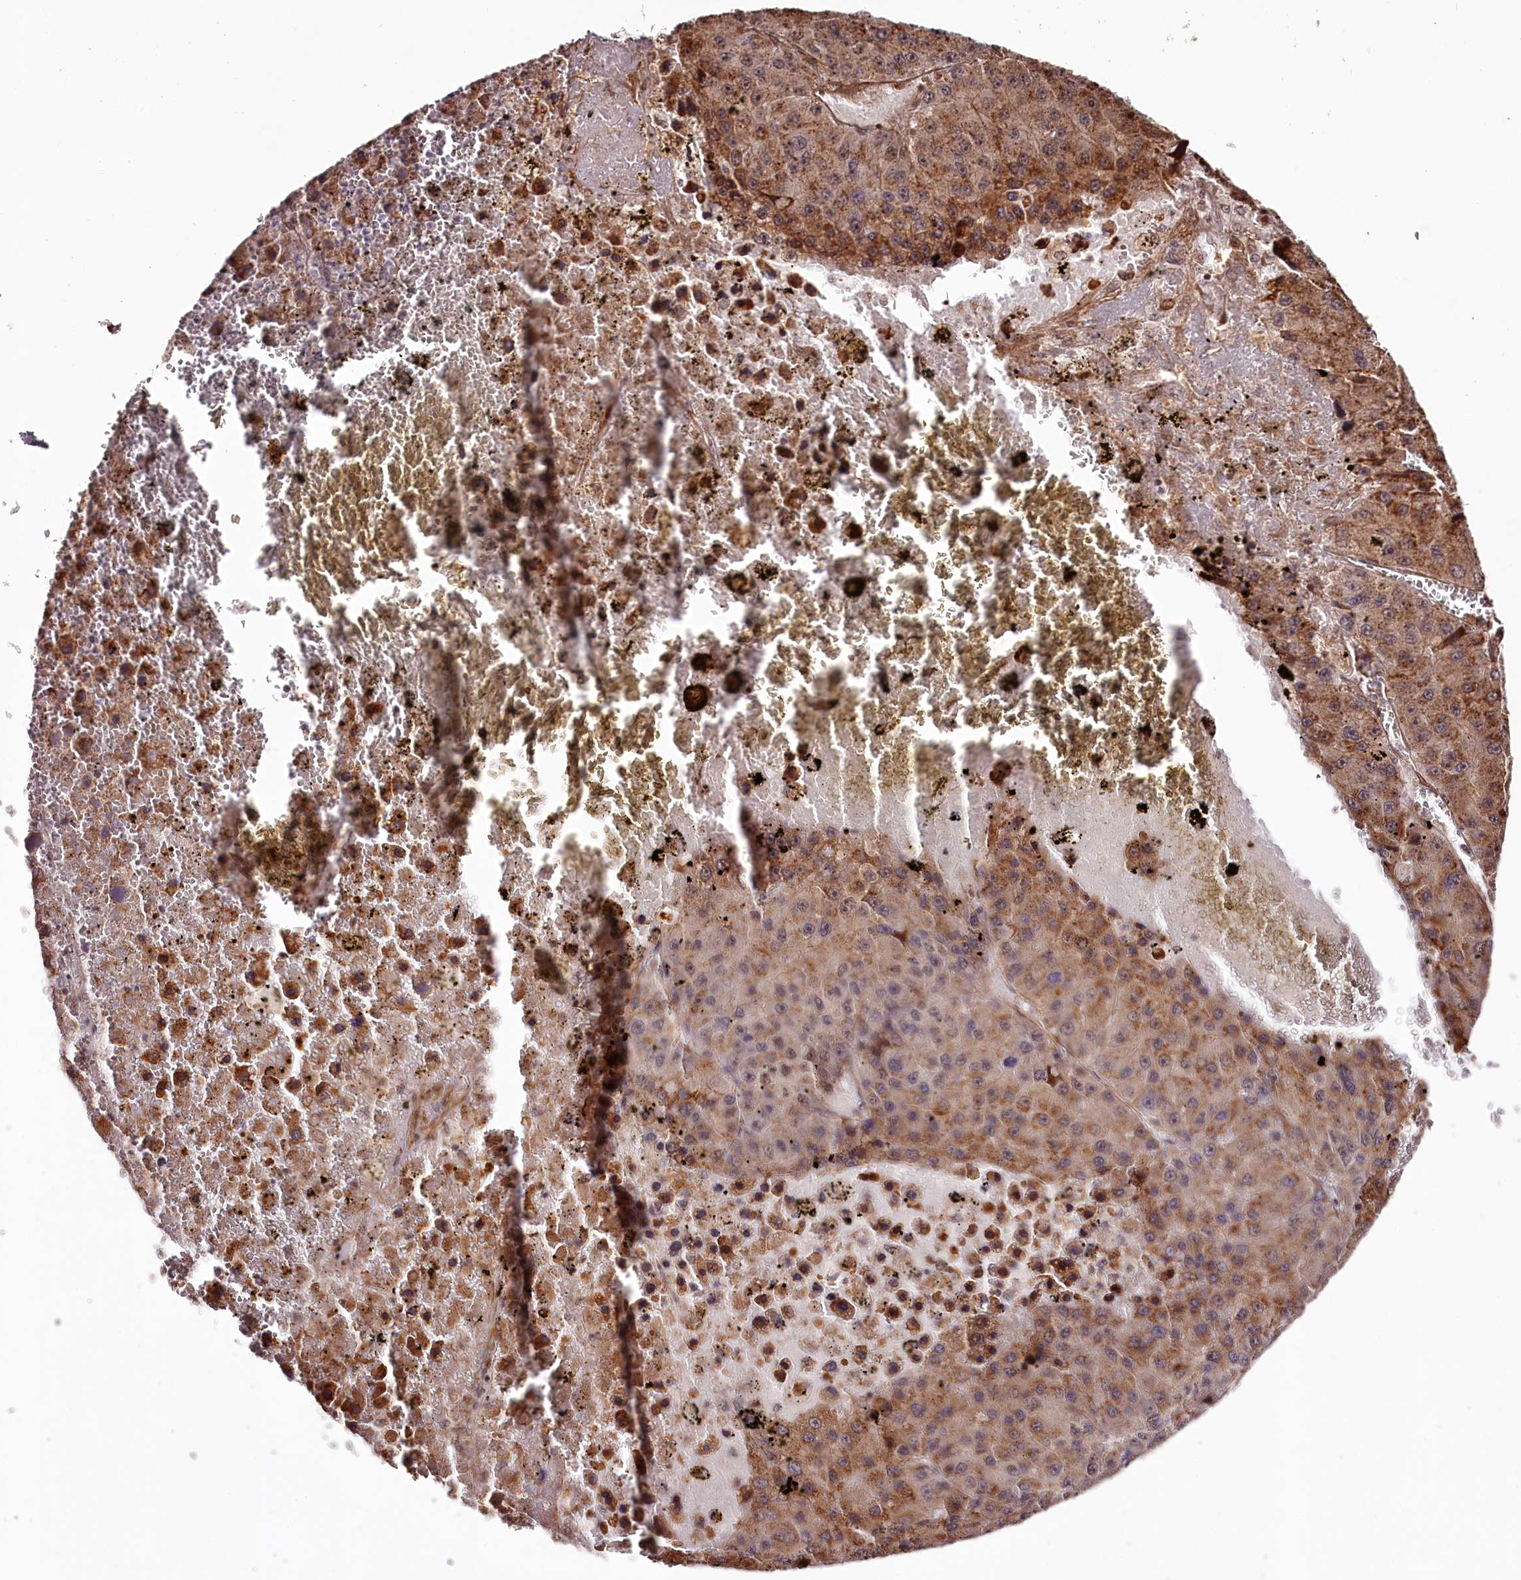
{"staining": {"intensity": "moderate", "quantity": ">75%", "location": "cytoplasmic/membranous"}, "tissue": "liver cancer", "cell_type": "Tumor cells", "image_type": "cancer", "snomed": [{"axis": "morphology", "description": "Carcinoma, Hepatocellular, NOS"}, {"axis": "topography", "description": "Liver"}], "caption": "The immunohistochemical stain labels moderate cytoplasmic/membranous positivity in tumor cells of liver cancer tissue. The staining was performed using DAB, with brown indicating positive protein expression. Nuclei are stained blue with hematoxylin.", "gene": "TTC33", "patient": {"sex": "female", "age": 73}}